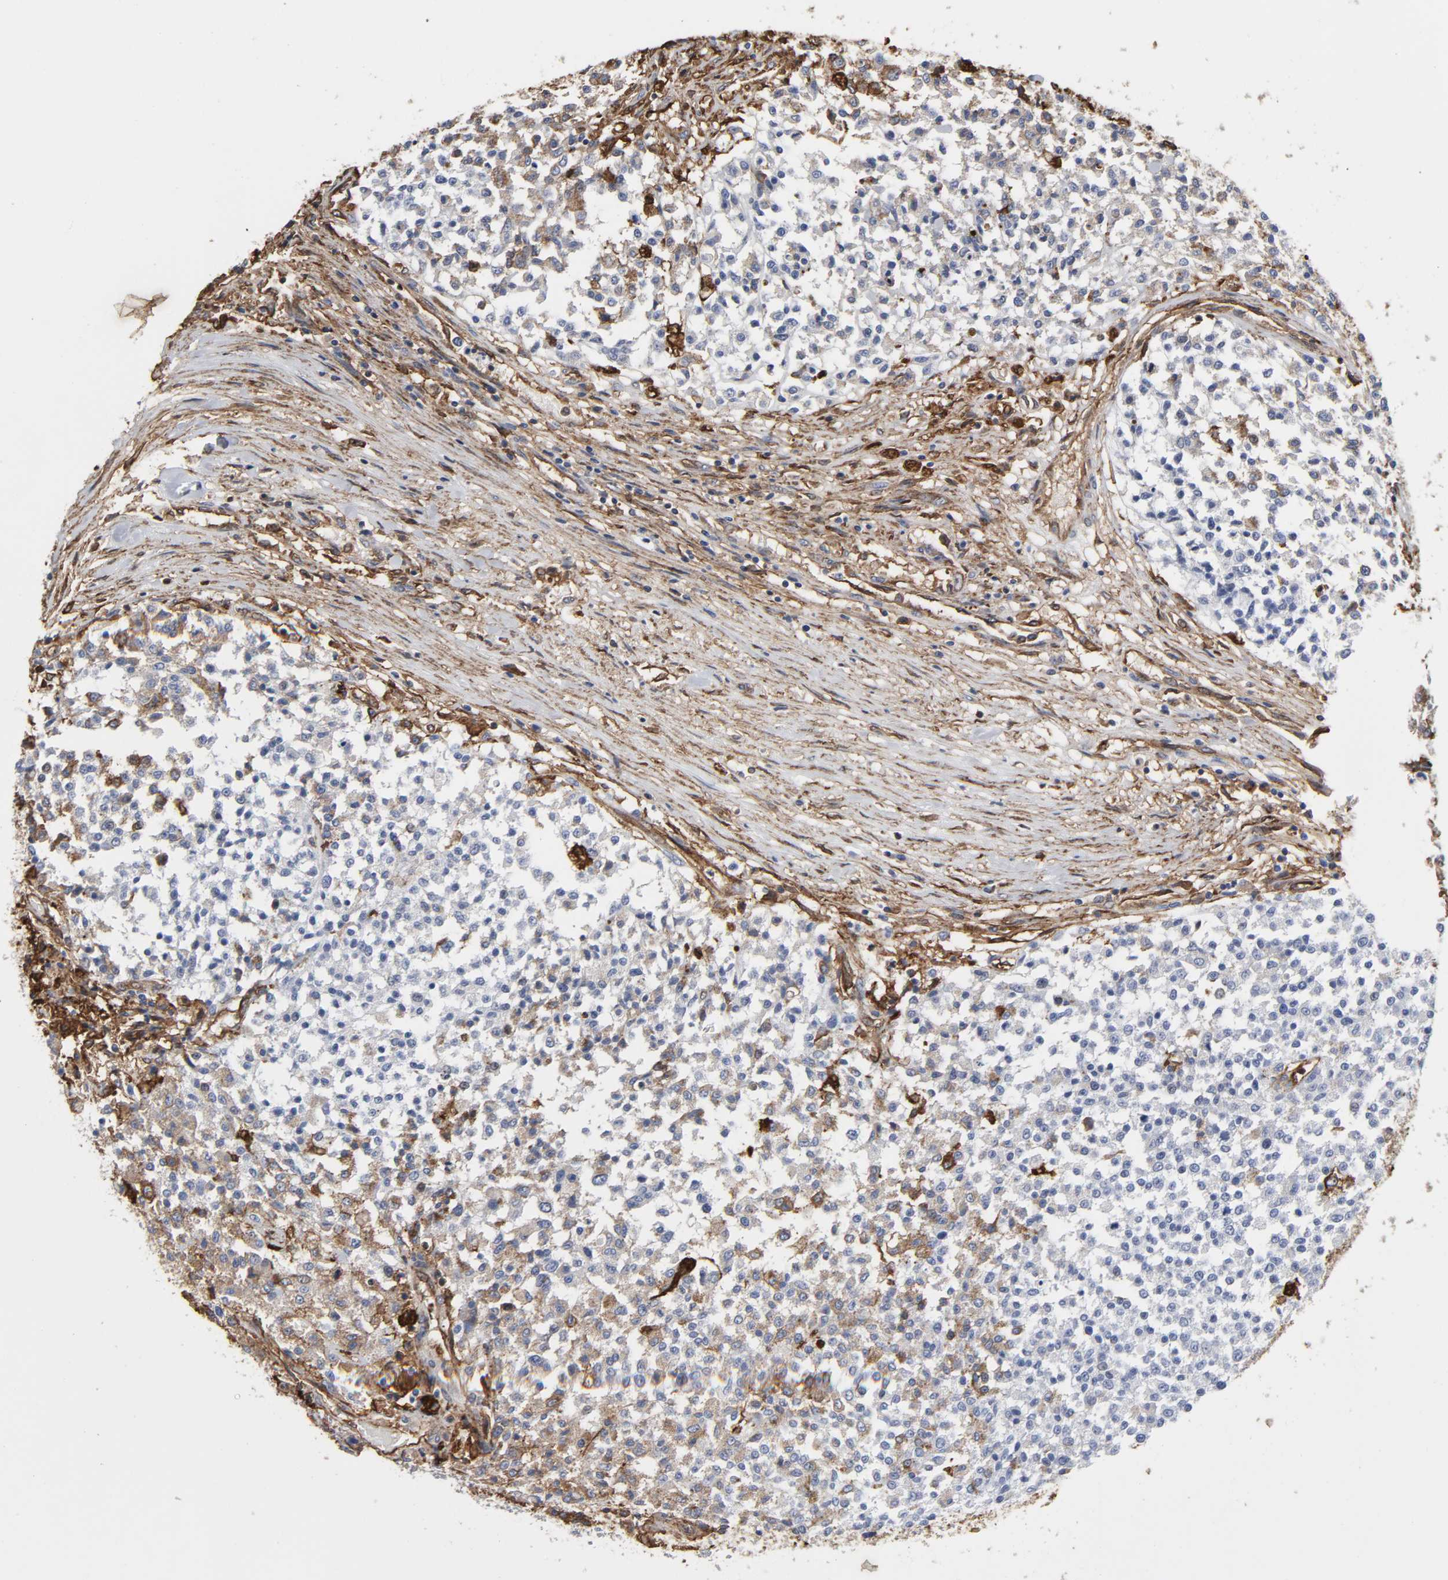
{"staining": {"intensity": "weak", "quantity": "25%-75%", "location": "cytoplasmic/membranous"}, "tissue": "testis cancer", "cell_type": "Tumor cells", "image_type": "cancer", "snomed": [{"axis": "morphology", "description": "Seminoma, NOS"}, {"axis": "topography", "description": "Testis"}], "caption": "An immunohistochemistry photomicrograph of tumor tissue is shown. Protein staining in brown shows weak cytoplasmic/membranous positivity in testis seminoma within tumor cells.", "gene": "ANXA2", "patient": {"sex": "male", "age": 59}}